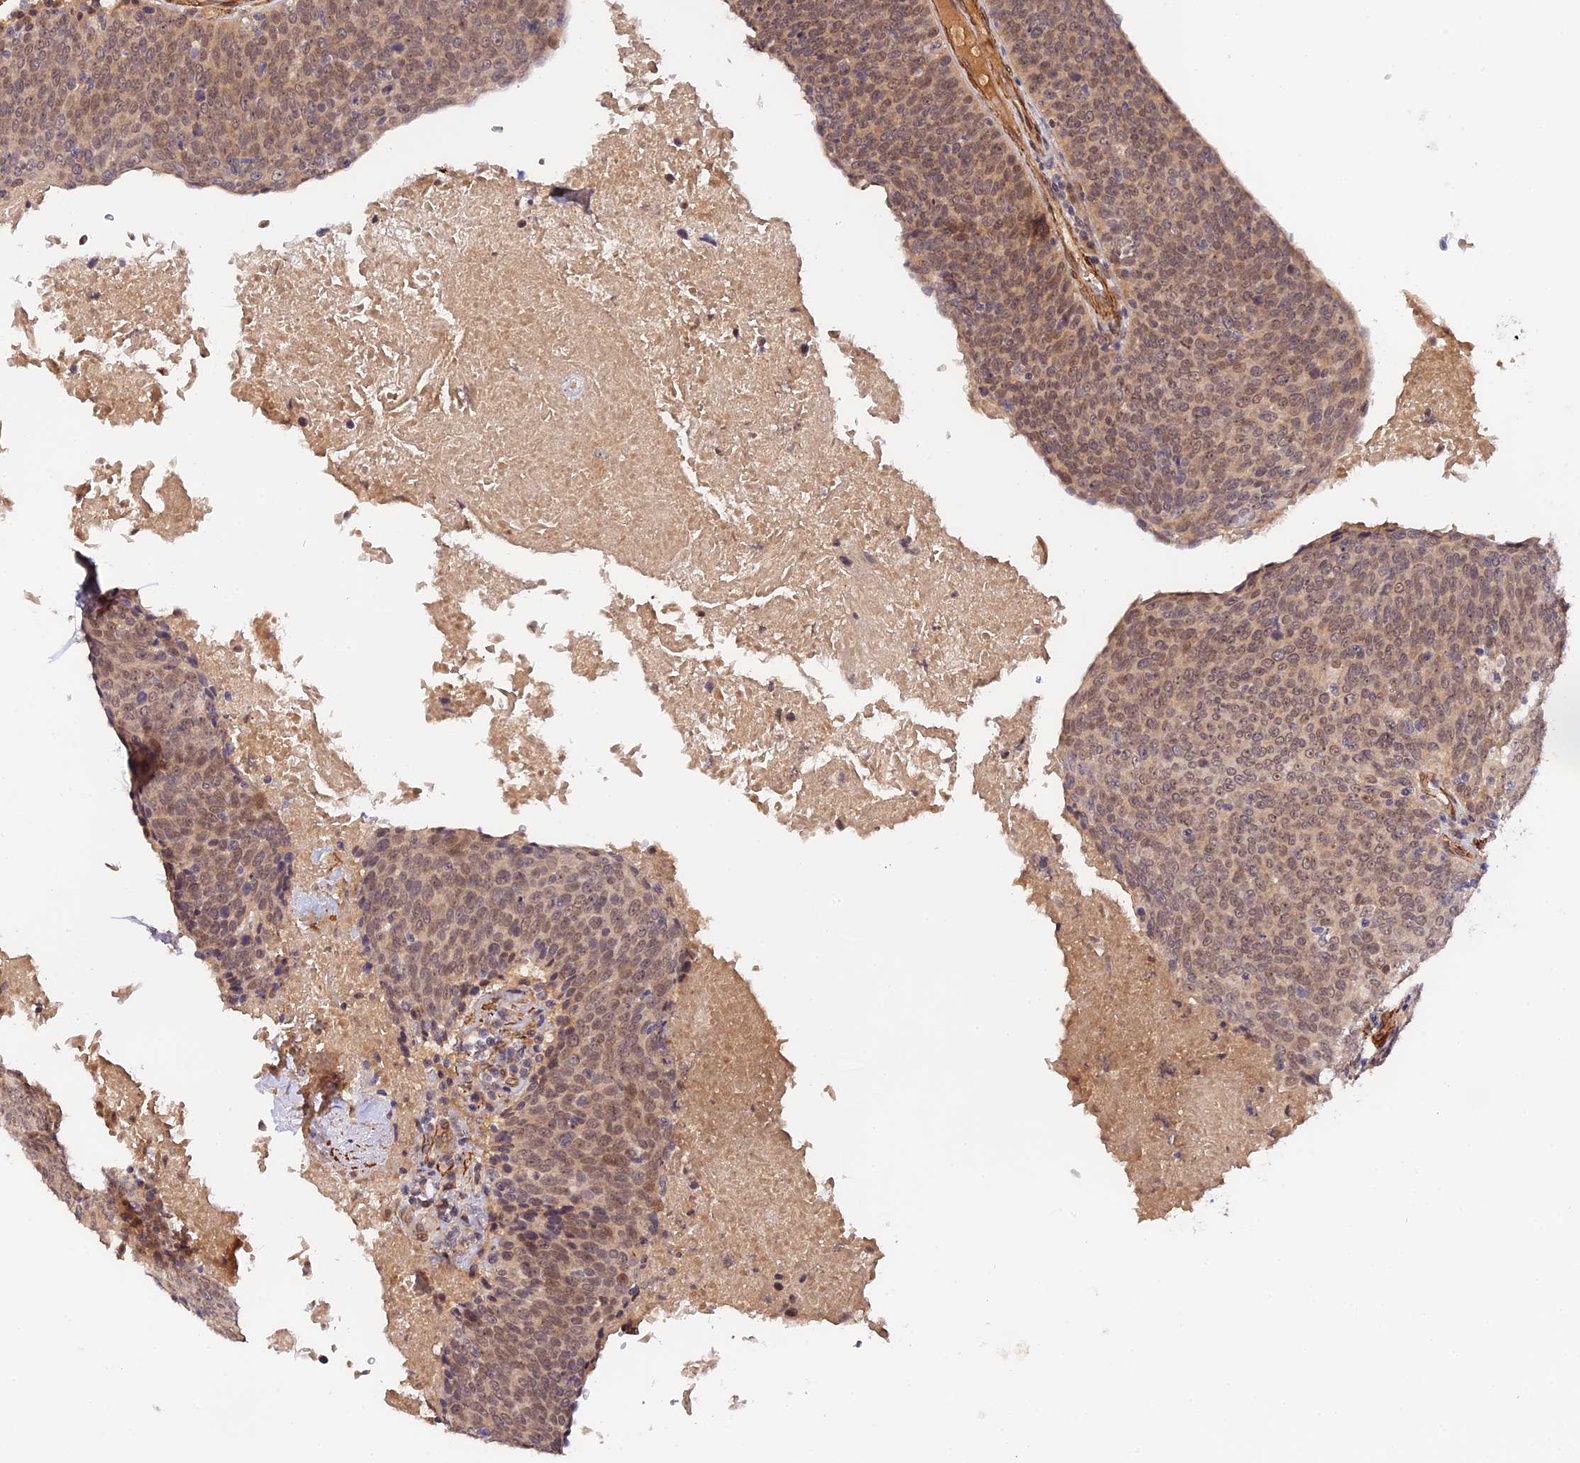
{"staining": {"intensity": "weak", "quantity": "25%-75%", "location": "nuclear"}, "tissue": "head and neck cancer", "cell_type": "Tumor cells", "image_type": "cancer", "snomed": [{"axis": "morphology", "description": "Squamous cell carcinoma, NOS"}, {"axis": "morphology", "description": "Squamous cell carcinoma, metastatic, NOS"}, {"axis": "topography", "description": "Lymph node"}, {"axis": "topography", "description": "Head-Neck"}], "caption": "A brown stain highlights weak nuclear expression of a protein in human head and neck cancer (metastatic squamous cell carcinoma) tumor cells. (DAB (3,3'-diaminobenzidine) = brown stain, brightfield microscopy at high magnification).", "gene": "IMPACT", "patient": {"sex": "male", "age": 62}}